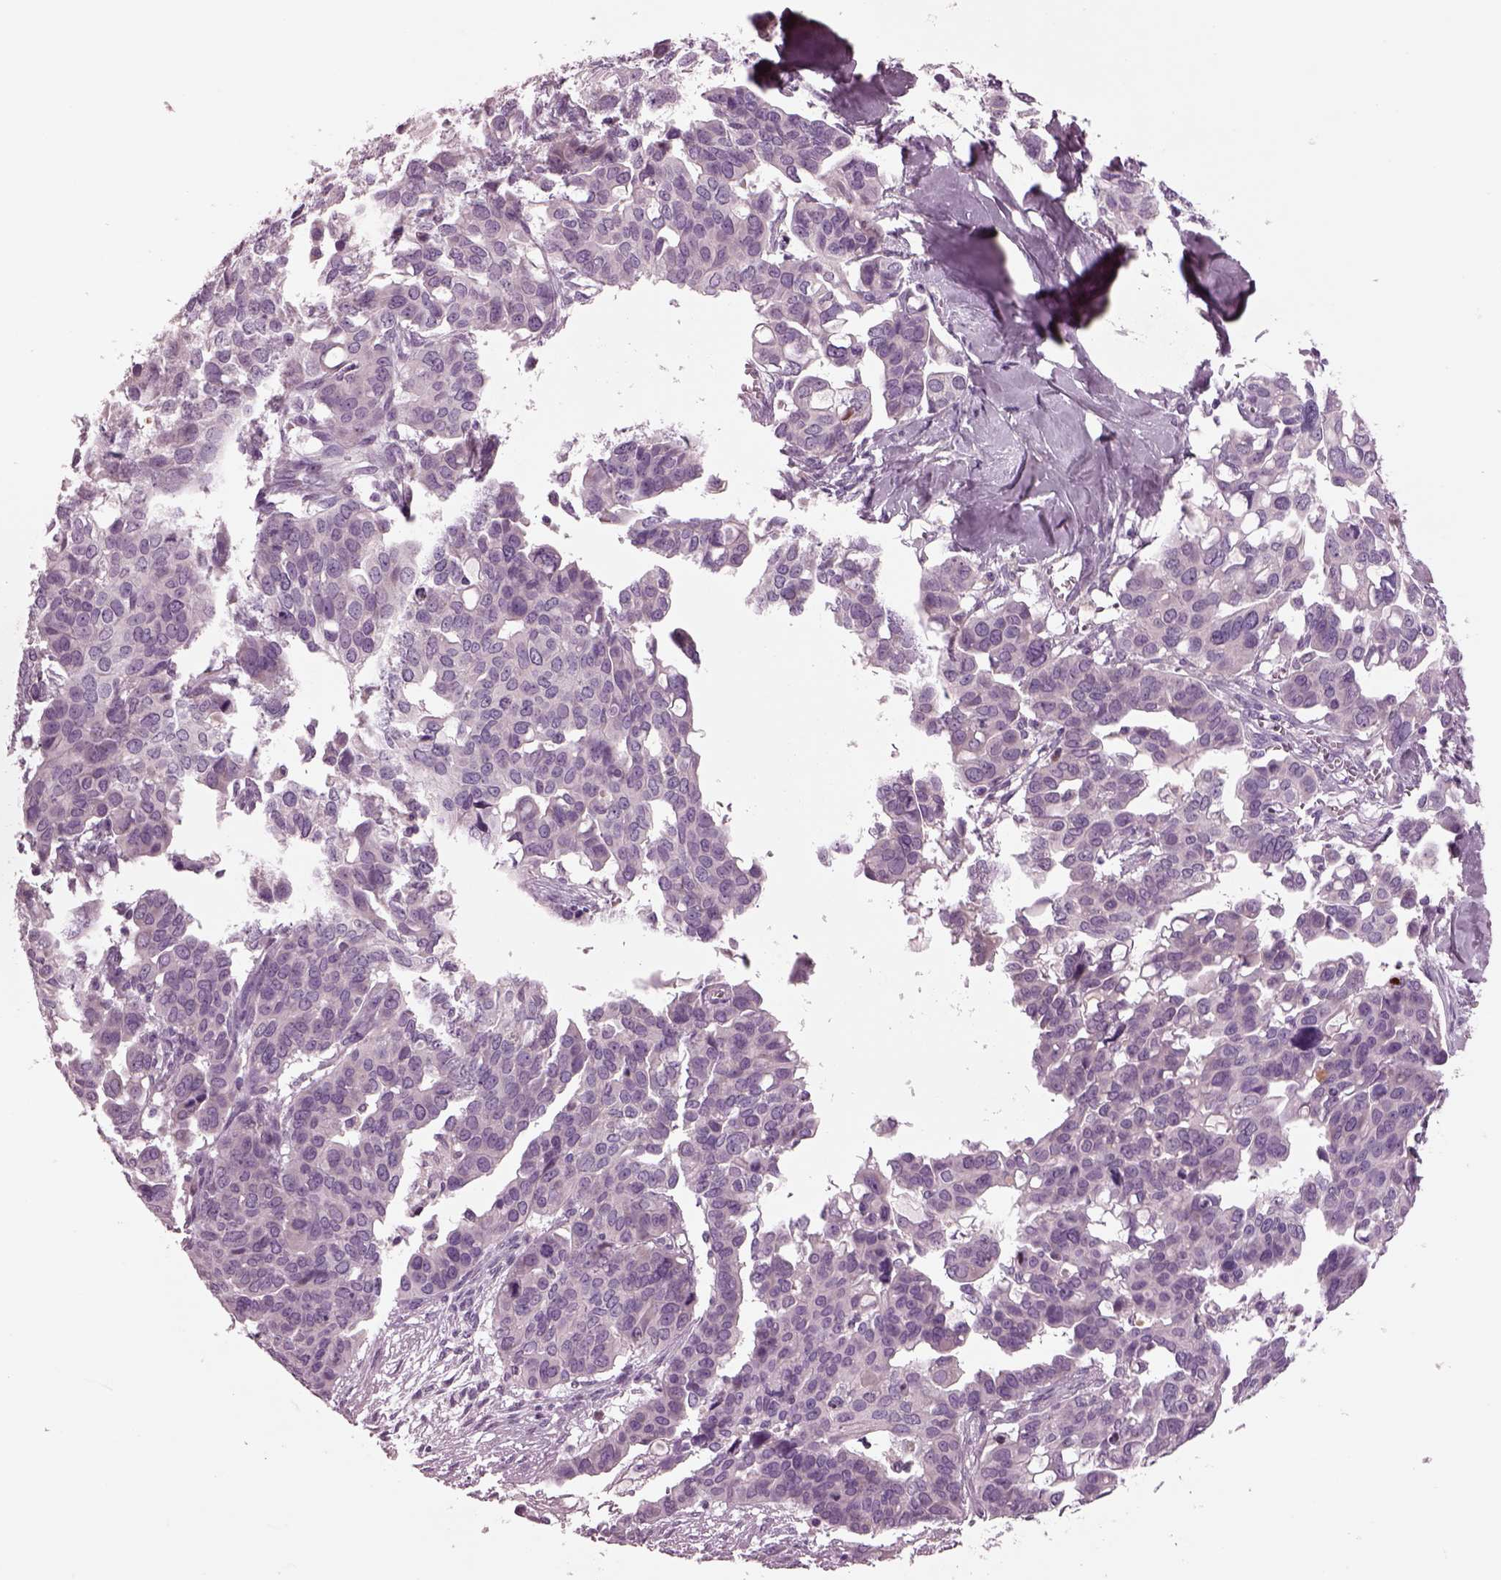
{"staining": {"intensity": "negative", "quantity": "none", "location": "none"}, "tissue": "ovarian cancer", "cell_type": "Tumor cells", "image_type": "cancer", "snomed": [{"axis": "morphology", "description": "Carcinoma, endometroid"}, {"axis": "topography", "description": "Ovary"}], "caption": "Human ovarian endometroid carcinoma stained for a protein using immunohistochemistry demonstrates no staining in tumor cells.", "gene": "AP4M1", "patient": {"sex": "female", "age": 78}}